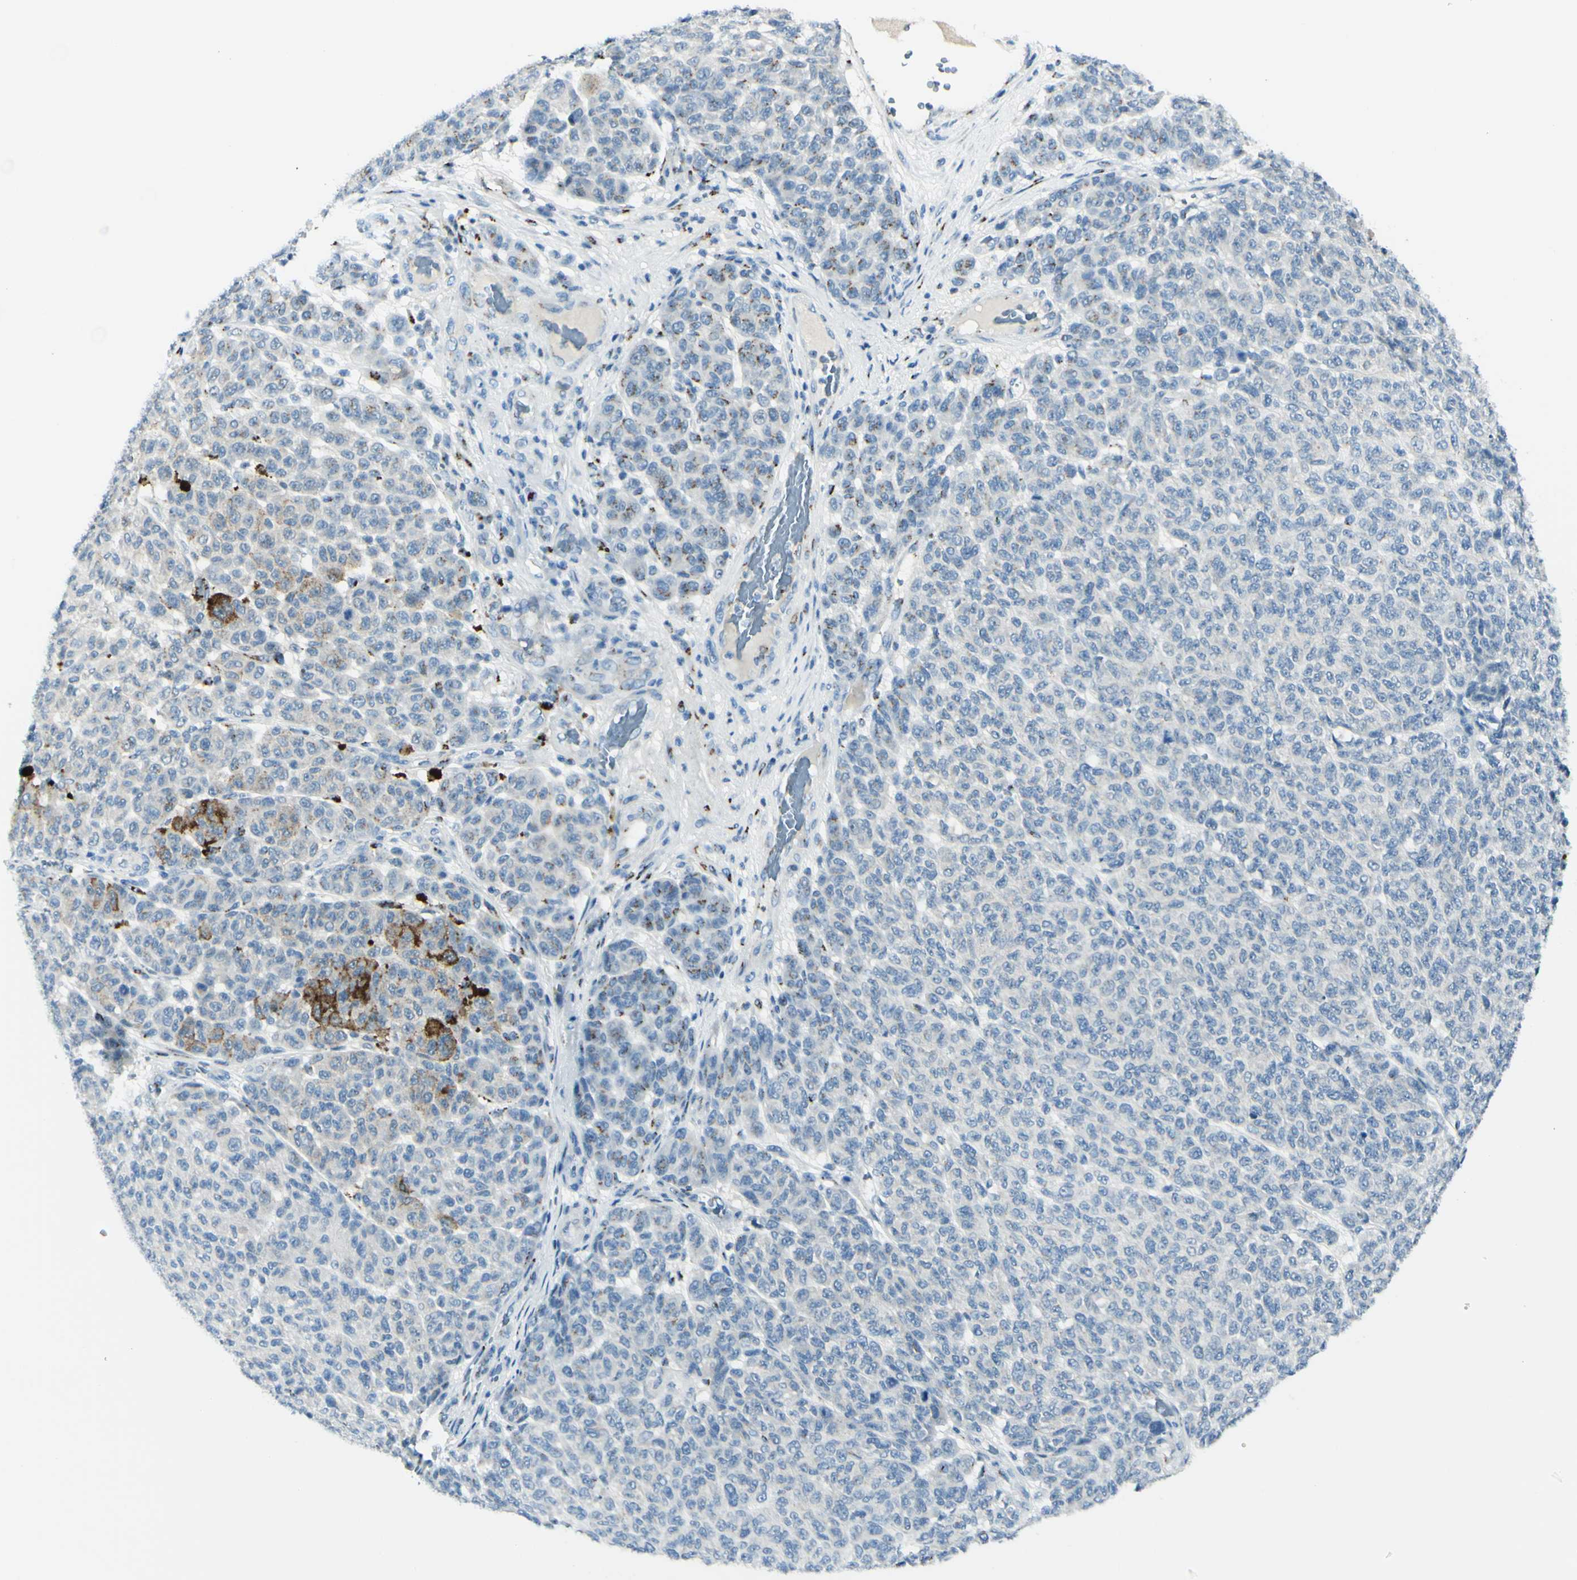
{"staining": {"intensity": "negative", "quantity": "none", "location": "none"}, "tissue": "melanoma", "cell_type": "Tumor cells", "image_type": "cancer", "snomed": [{"axis": "morphology", "description": "Malignant melanoma, NOS"}, {"axis": "topography", "description": "Skin"}], "caption": "Photomicrograph shows no significant protein expression in tumor cells of melanoma. (Brightfield microscopy of DAB (3,3'-diaminobenzidine) IHC at high magnification).", "gene": "B4GALT1", "patient": {"sex": "male", "age": 59}}